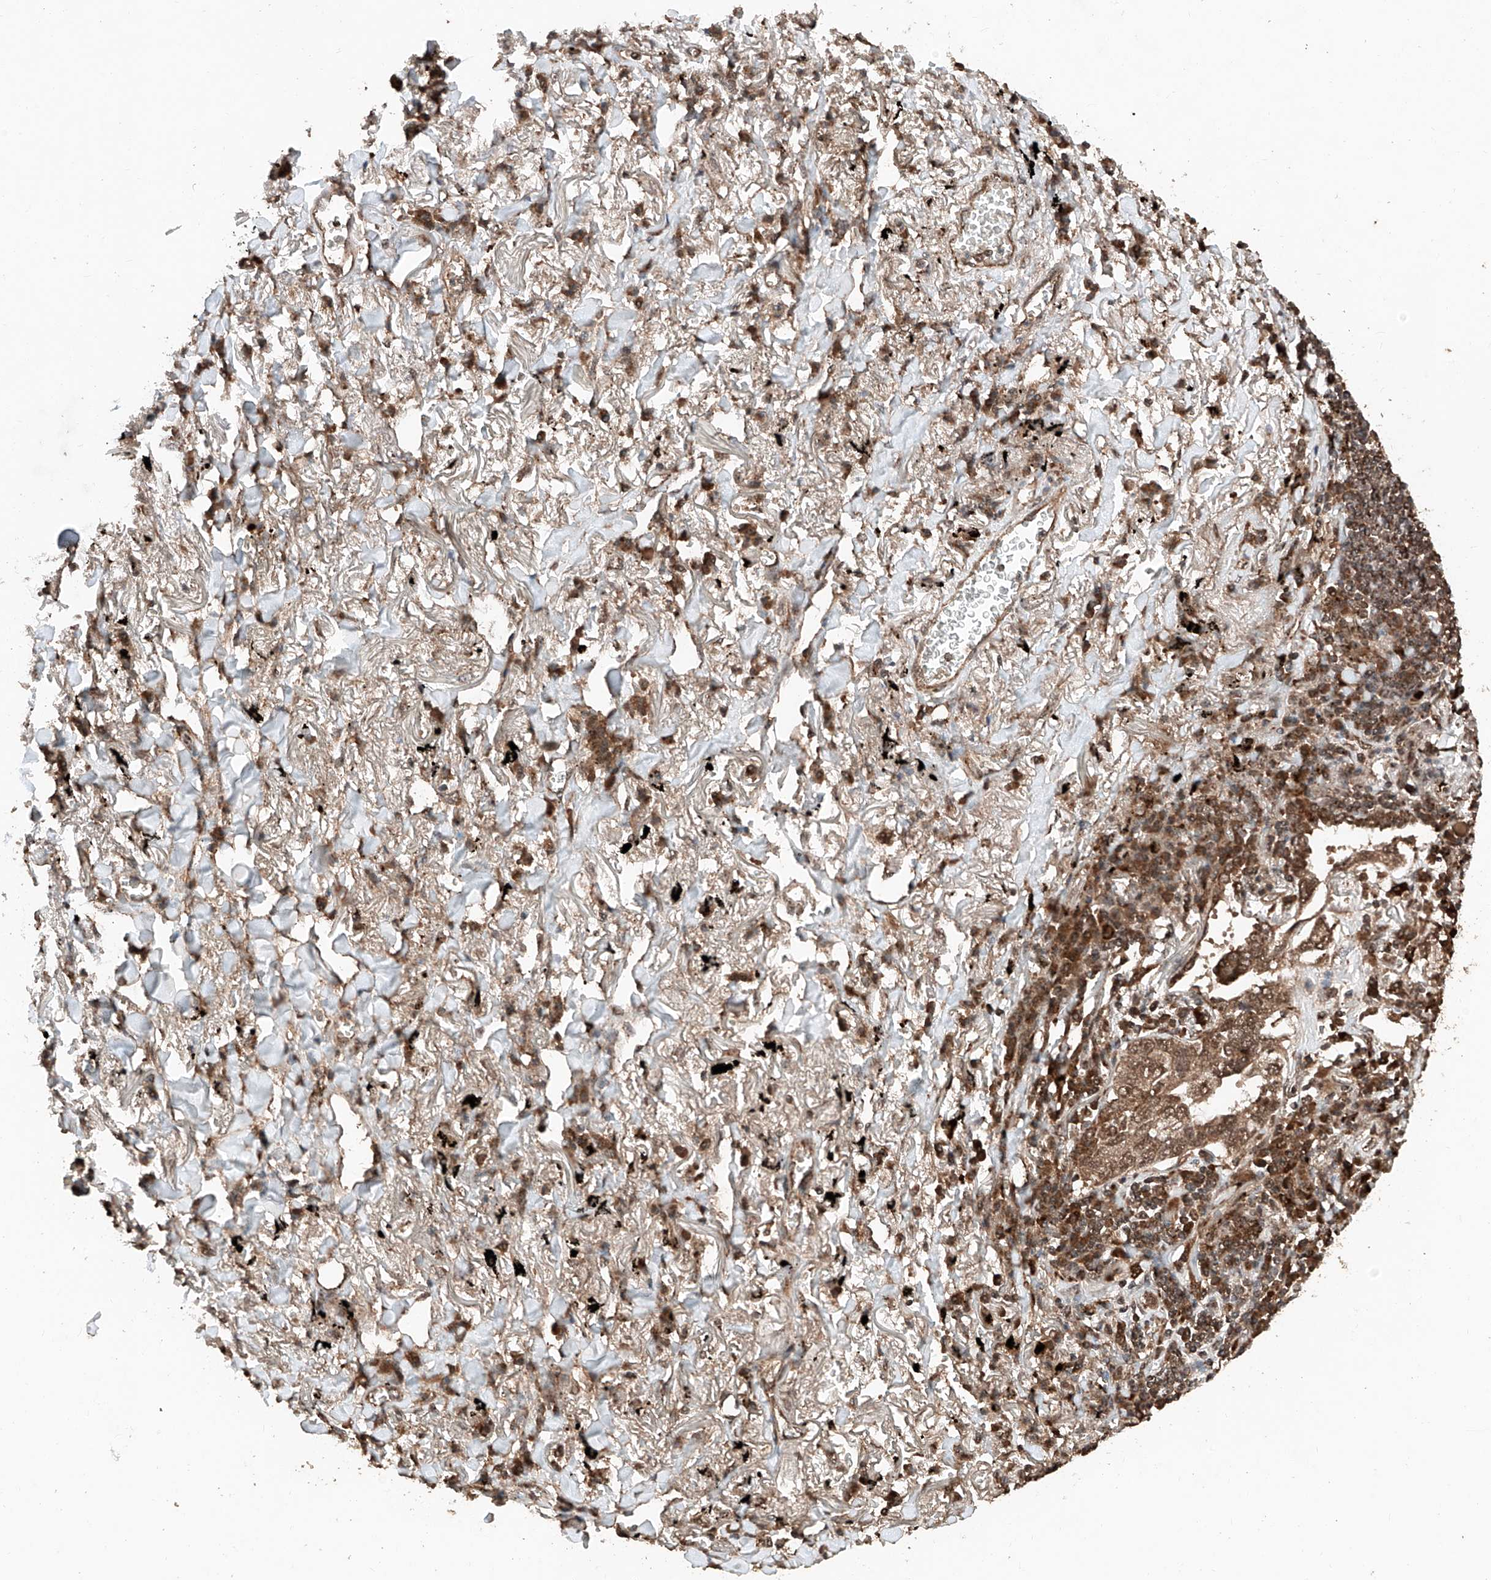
{"staining": {"intensity": "moderate", "quantity": ">75%", "location": "cytoplasmic/membranous,nuclear"}, "tissue": "lung cancer", "cell_type": "Tumor cells", "image_type": "cancer", "snomed": [{"axis": "morphology", "description": "Adenocarcinoma, NOS"}, {"axis": "topography", "description": "Lung"}], "caption": "Immunohistochemical staining of lung cancer demonstrates medium levels of moderate cytoplasmic/membranous and nuclear staining in approximately >75% of tumor cells.", "gene": "ZSCAN29", "patient": {"sex": "male", "age": 65}}